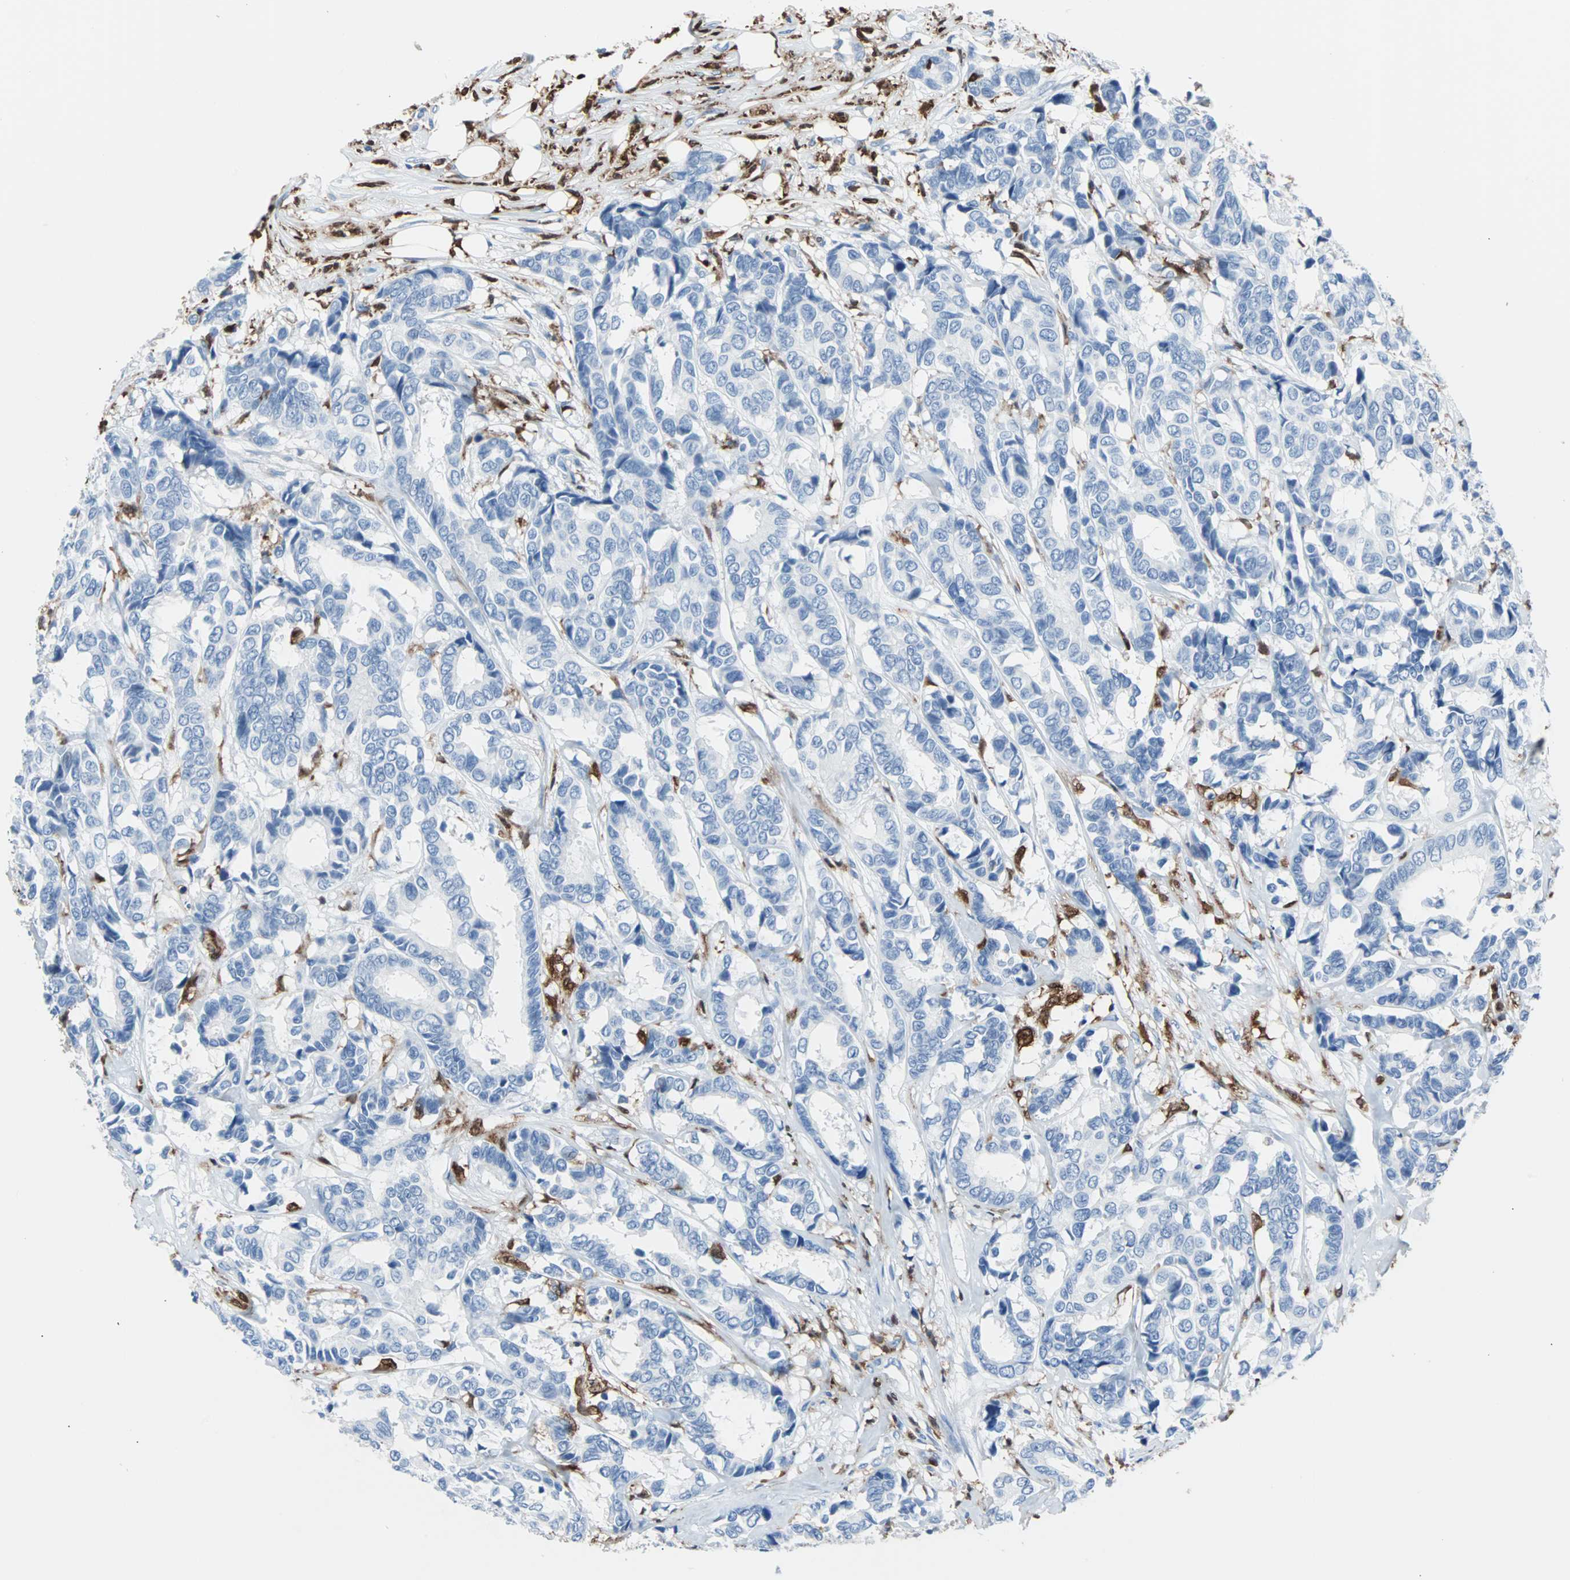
{"staining": {"intensity": "negative", "quantity": "none", "location": "none"}, "tissue": "breast cancer", "cell_type": "Tumor cells", "image_type": "cancer", "snomed": [{"axis": "morphology", "description": "Duct carcinoma"}, {"axis": "topography", "description": "Breast"}], "caption": "Tumor cells show no significant expression in invasive ductal carcinoma (breast).", "gene": "SYK", "patient": {"sex": "female", "age": 87}}